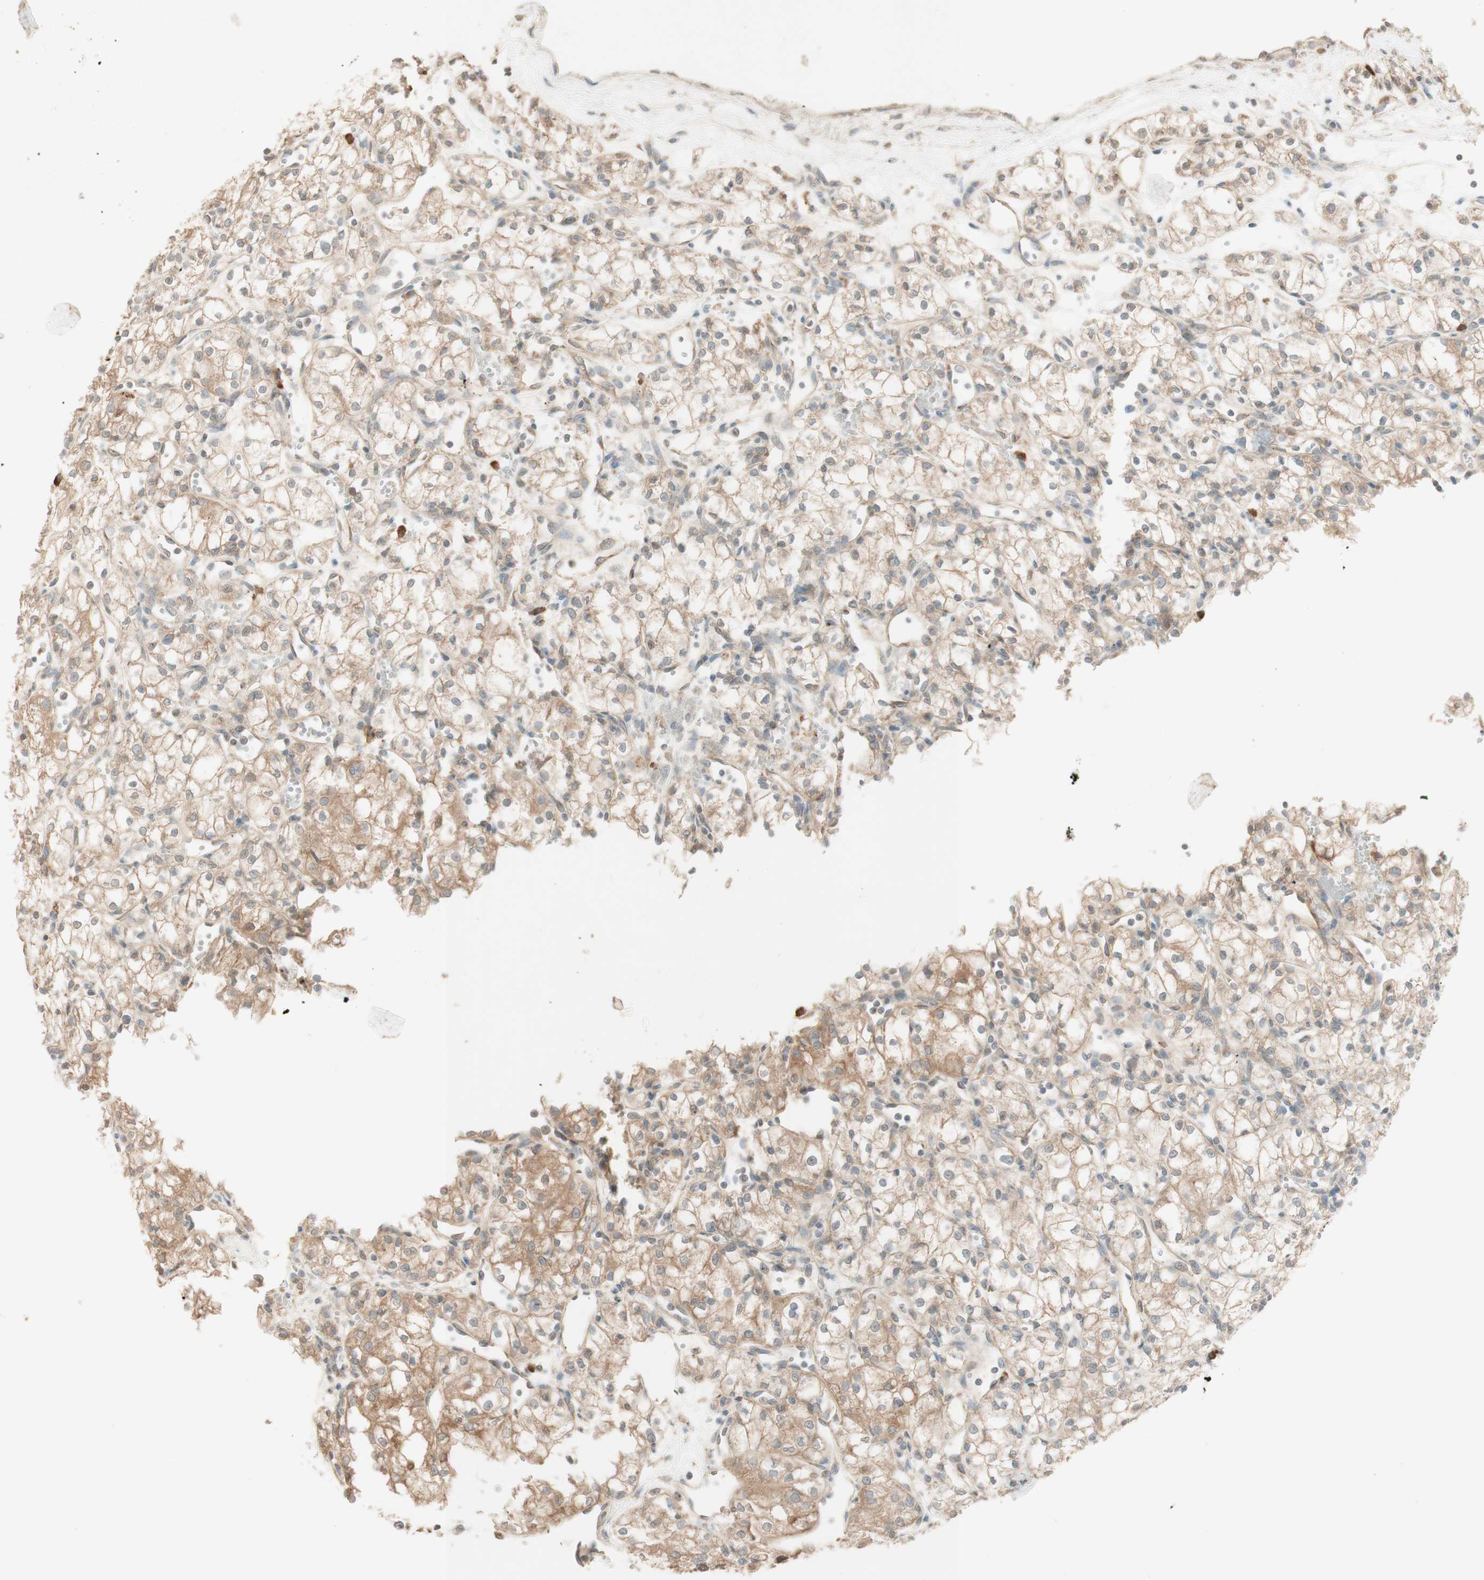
{"staining": {"intensity": "moderate", "quantity": ">75%", "location": "cytoplasmic/membranous"}, "tissue": "renal cancer", "cell_type": "Tumor cells", "image_type": "cancer", "snomed": [{"axis": "morphology", "description": "Normal tissue, NOS"}, {"axis": "morphology", "description": "Adenocarcinoma, NOS"}, {"axis": "topography", "description": "Kidney"}], "caption": "Immunohistochemistry (IHC) micrograph of human renal cancer (adenocarcinoma) stained for a protein (brown), which shows medium levels of moderate cytoplasmic/membranous positivity in approximately >75% of tumor cells.", "gene": "CLCN2", "patient": {"sex": "male", "age": 59}}